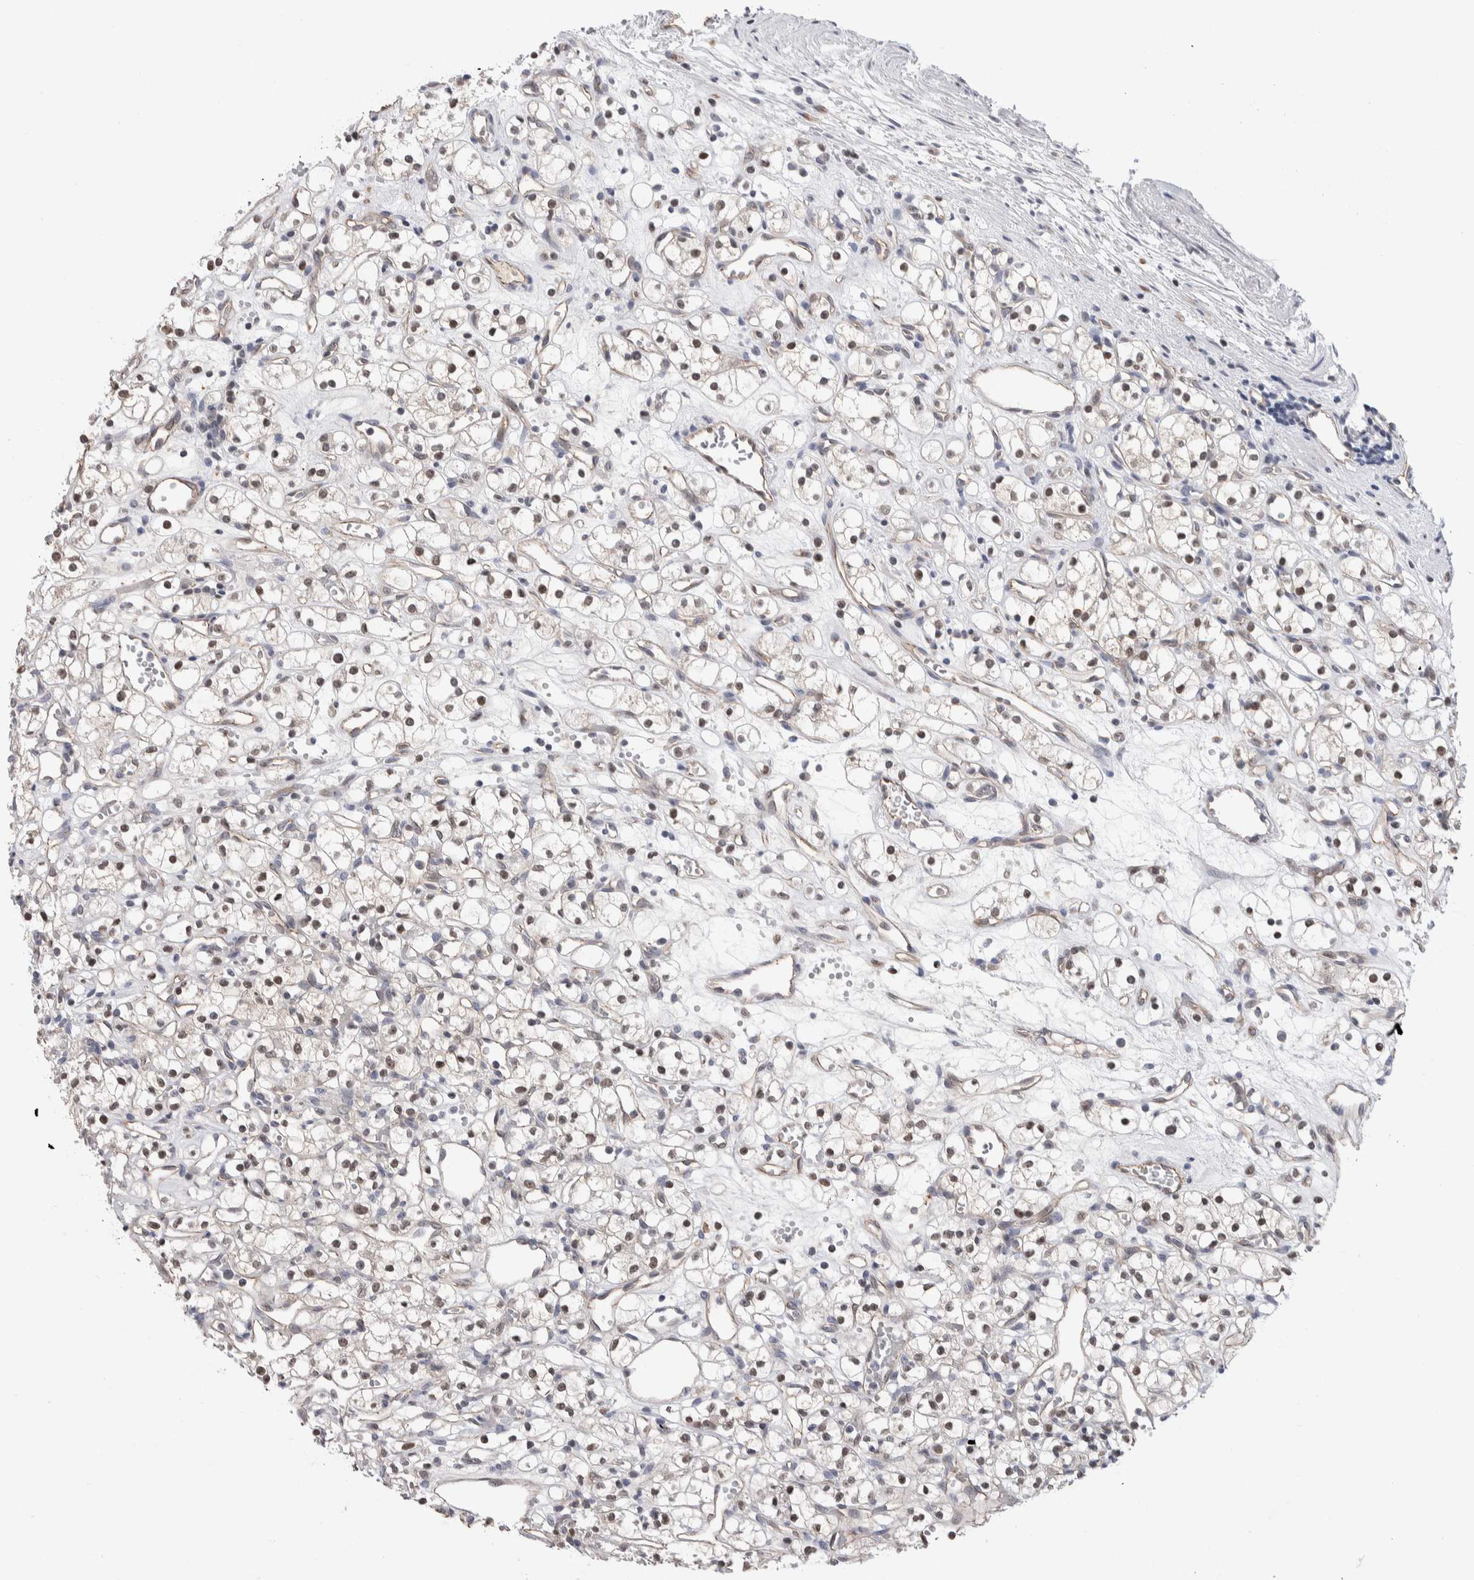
{"staining": {"intensity": "moderate", "quantity": ">75%", "location": "nuclear"}, "tissue": "renal cancer", "cell_type": "Tumor cells", "image_type": "cancer", "snomed": [{"axis": "morphology", "description": "Adenocarcinoma, NOS"}, {"axis": "topography", "description": "Kidney"}], "caption": "Renal cancer stained with immunohistochemistry (IHC) exhibits moderate nuclear expression in about >75% of tumor cells.", "gene": "ZBTB49", "patient": {"sex": "female", "age": 59}}